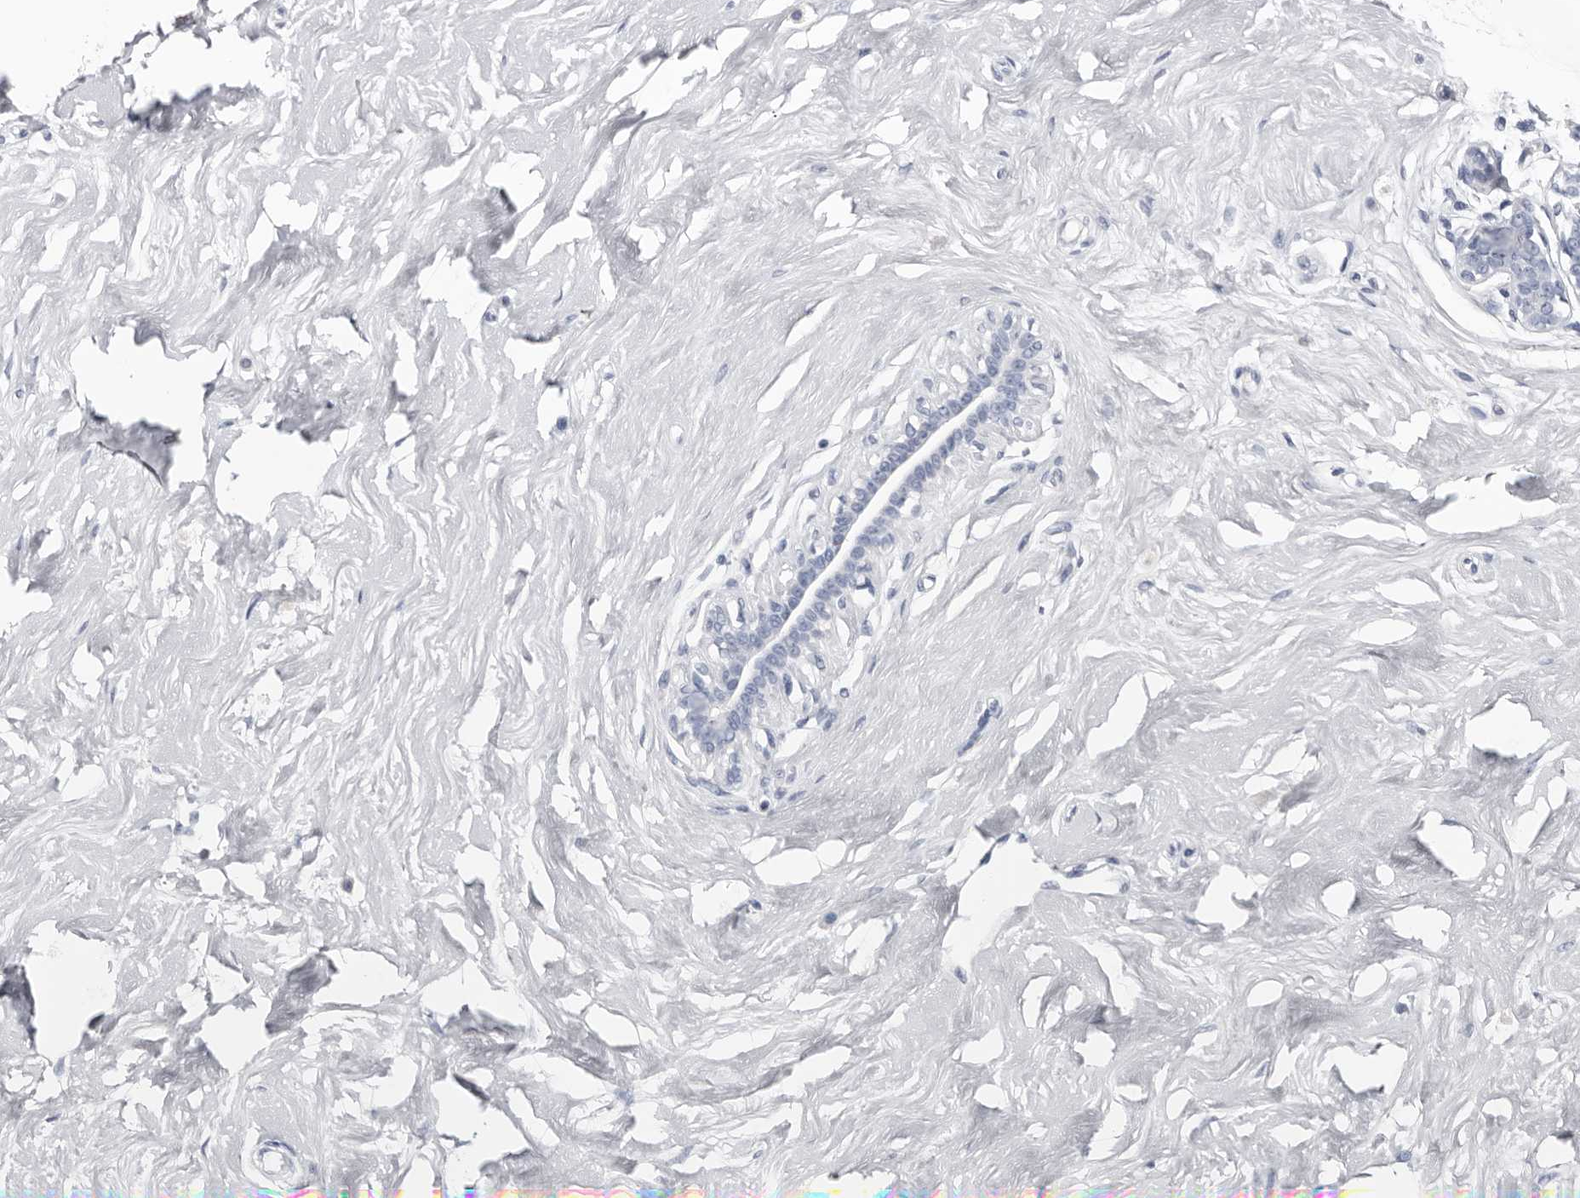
{"staining": {"intensity": "negative", "quantity": "none", "location": "none"}, "tissue": "breast", "cell_type": "Adipocytes", "image_type": "normal", "snomed": [{"axis": "morphology", "description": "Normal tissue, NOS"}, {"axis": "morphology", "description": "Adenoma, NOS"}, {"axis": "topography", "description": "Breast"}], "caption": "Unremarkable breast was stained to show a protein in brown. There is no significant positivity in adipocytes. The staining is performed using DAB brown chromogen with nuclei counter-stained in using hematoxylin.", "gene": "LPO", "patient": {"sex": "female", "age": 23}}